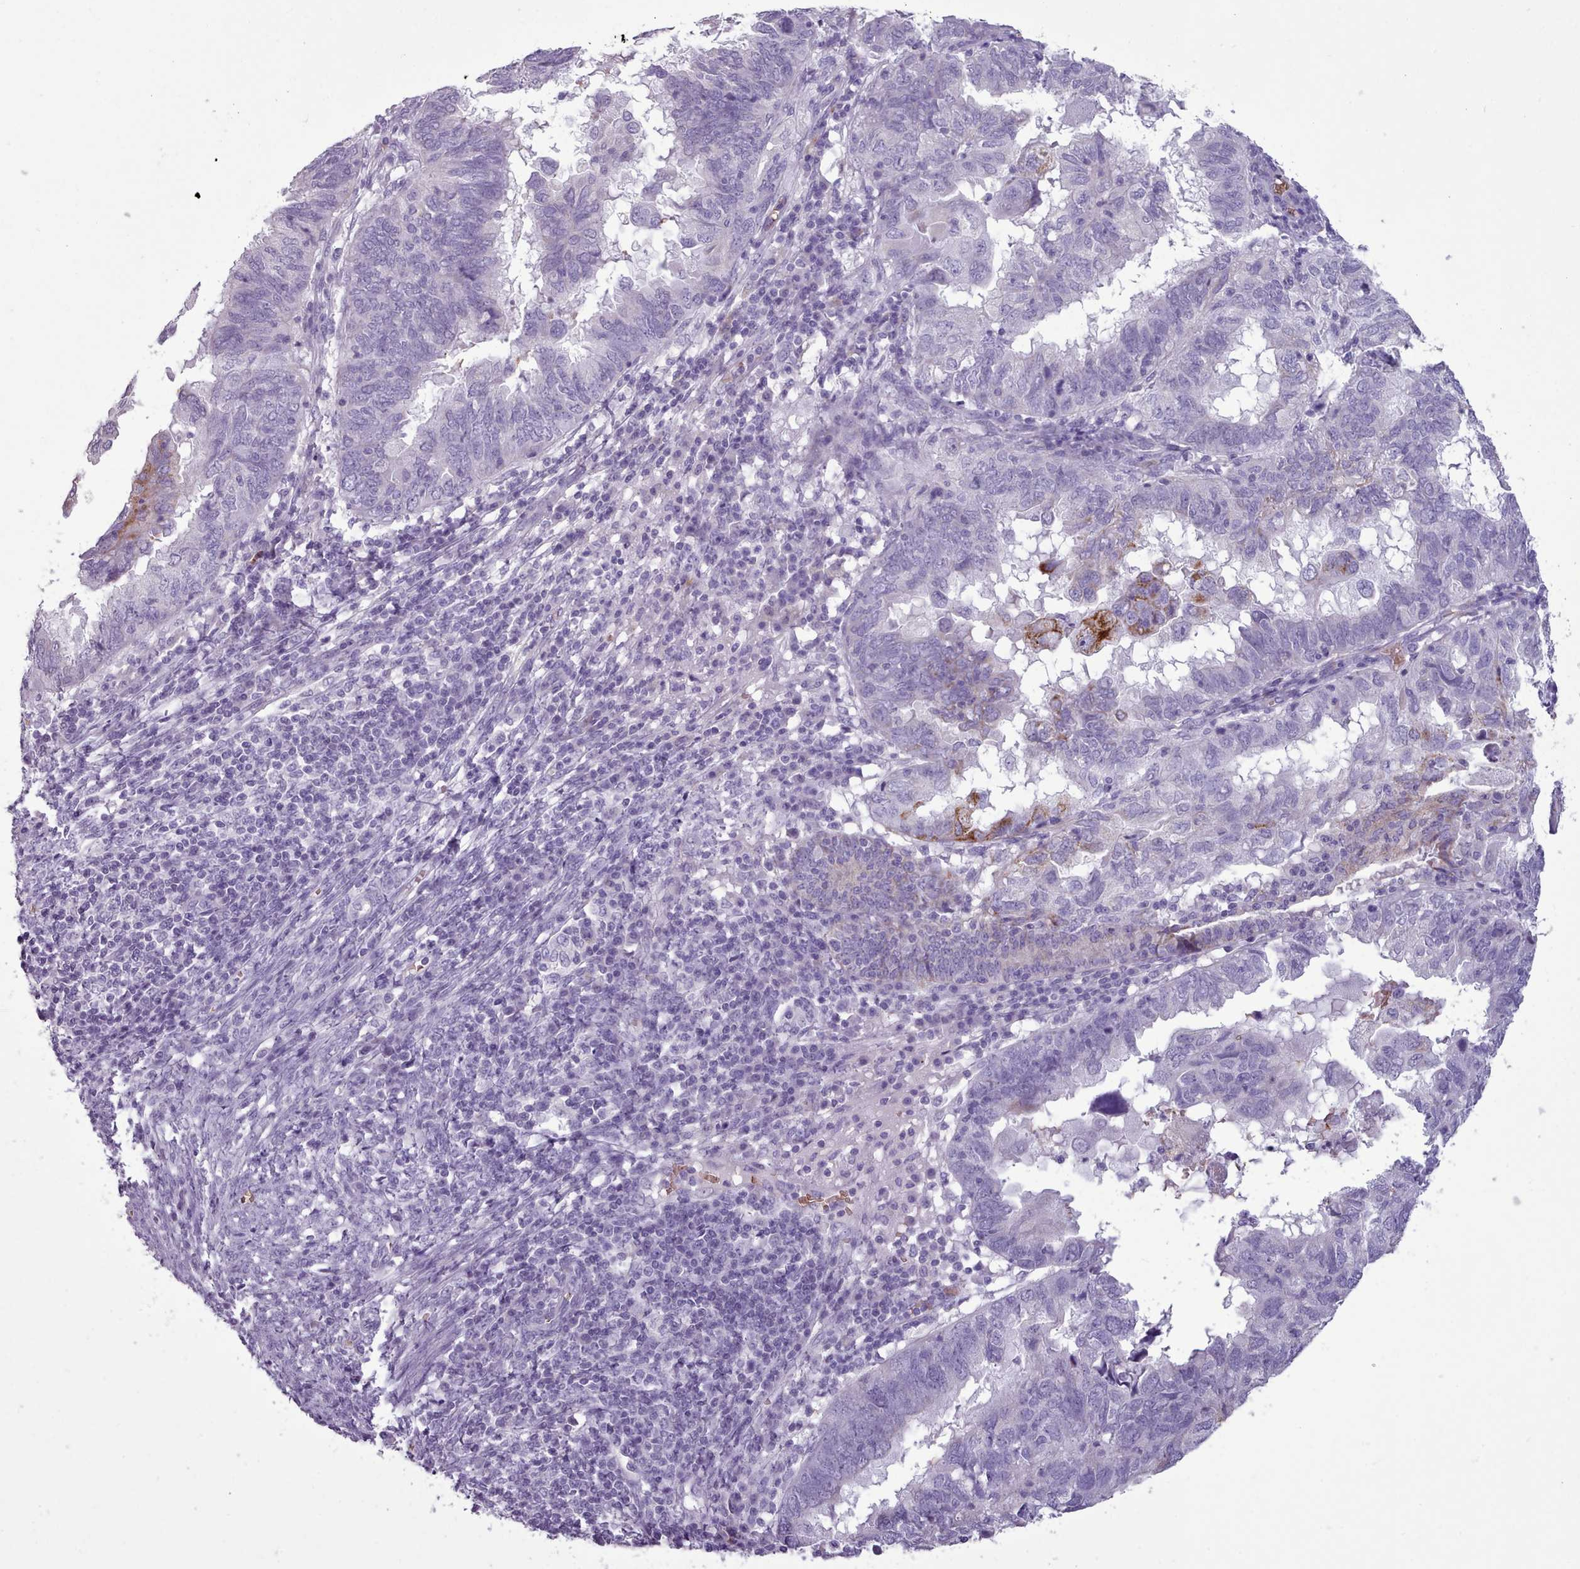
{"staining": {"intensity": "moderate", "quantity": "<25%", "location": "cytoplasmic/membranous"}, "tissue": "endometrial cancer", "cell_type": "Tumor cells", "image_type": "cancer", "snomed": [{"axis": "morphology", "description": "Adenocarcinoma, NOS"}, {"axis": "topography", "description": "Uterus"}], "caption": "Protein staining of adenocarcinoma (endometrial) tissue exhibits moderate cytoplasmic/membranous expression in about <25% of tumor cells.", "gene": "AK4", "patient": {"sex": "female", "age": 77}}